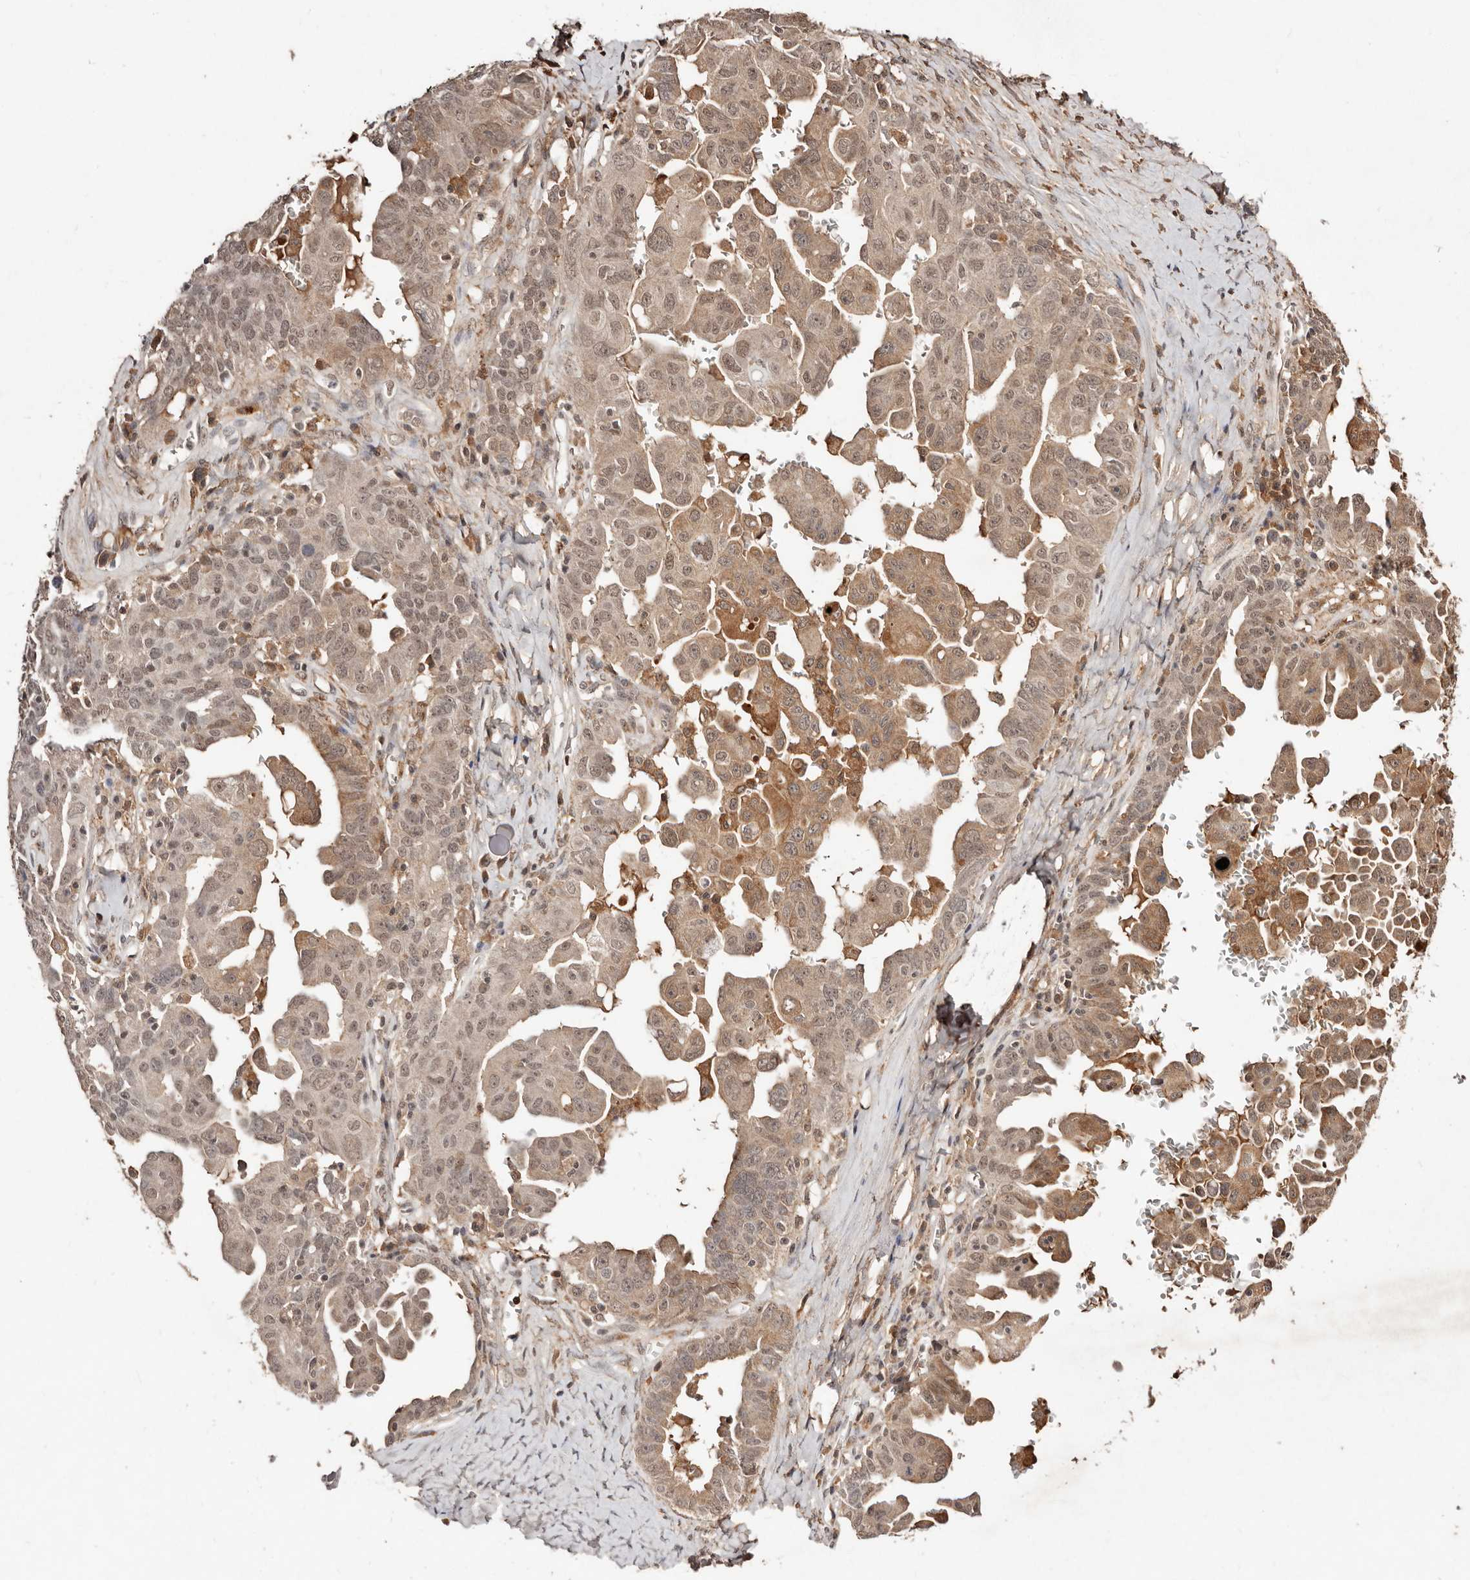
{"staining": {"intensity": "moderate", "quantity": ">75%", "location": "cytoplasmic/membranous,nuclear"}, "tissue": "ovarian cancer", "cell_type": "Tumor cells", "image_type": "cancer", "snomed": [{"axis": "morphology", "description": "Carcinoma, endometroid"}, {"axis": "topography", "description": "Ovary"}], "caption": "Immunohistochemical staining of ovarian cancer shows moderate cytoplasmic/membranous and nuclear protein staining in approximately >75% of tumor cells.", "gene": "BICRAL", "patient": {"sex": "female", "age": 62}}